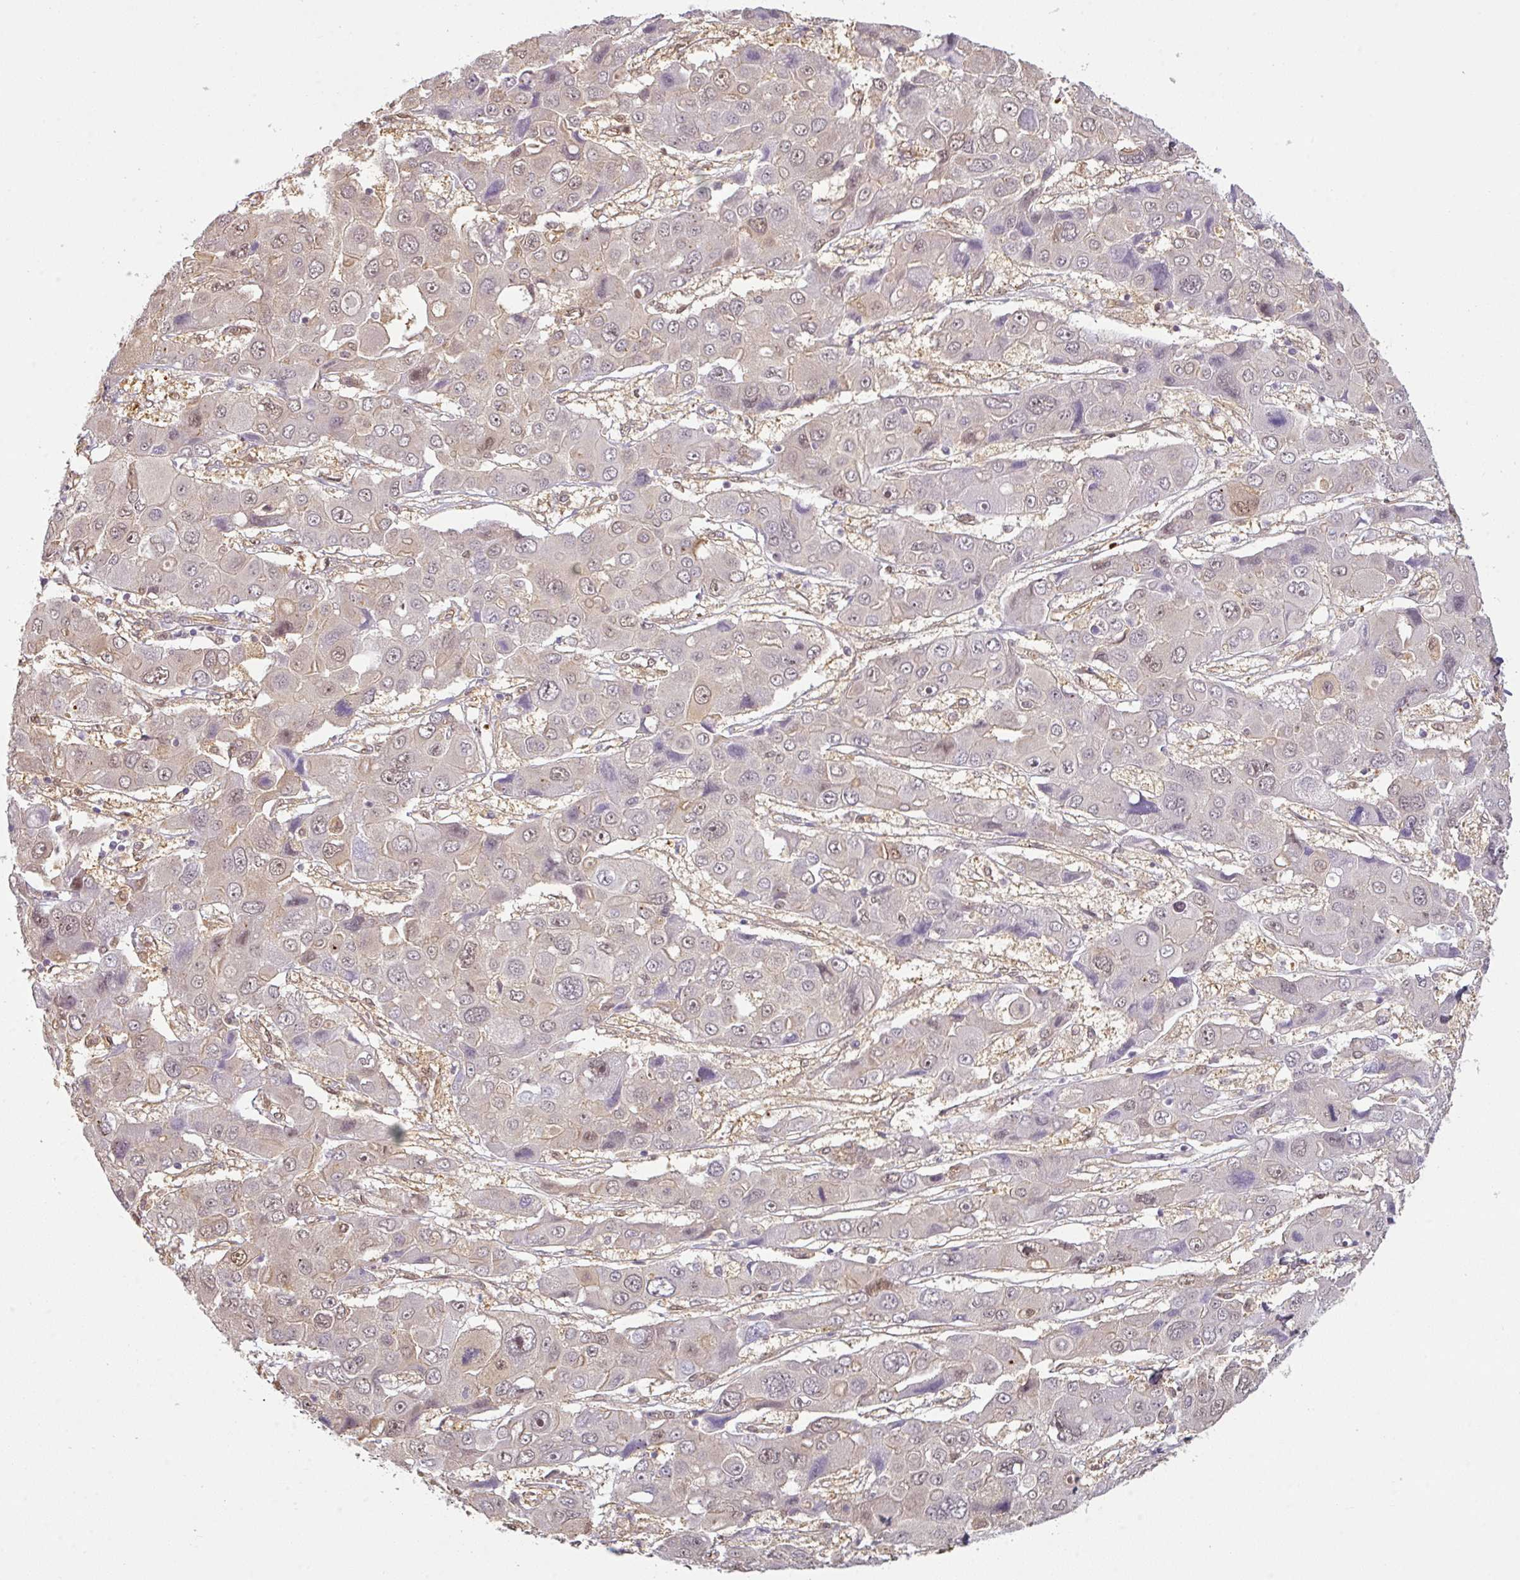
{"staining": {"intensity": "negative", "quantity": "none", "location": "none"}, "tissue": "liver cancer", "cell_type": "Tumor cells", "image_type": "cancer", "snomed": [{"axis": "morphology", "description": "Cholangiocarcinoma"}, {"axis": "topography", "description": "Liver"}], "caption": "DAB (3,3'-diaminobenzidine) immunohistochemical staining of human liver cholangiocarcinoma reveals no significant positivity in tumor cells.", "gene": "ANKRD18A", "patient": {"sex": "male", "age": 67}}